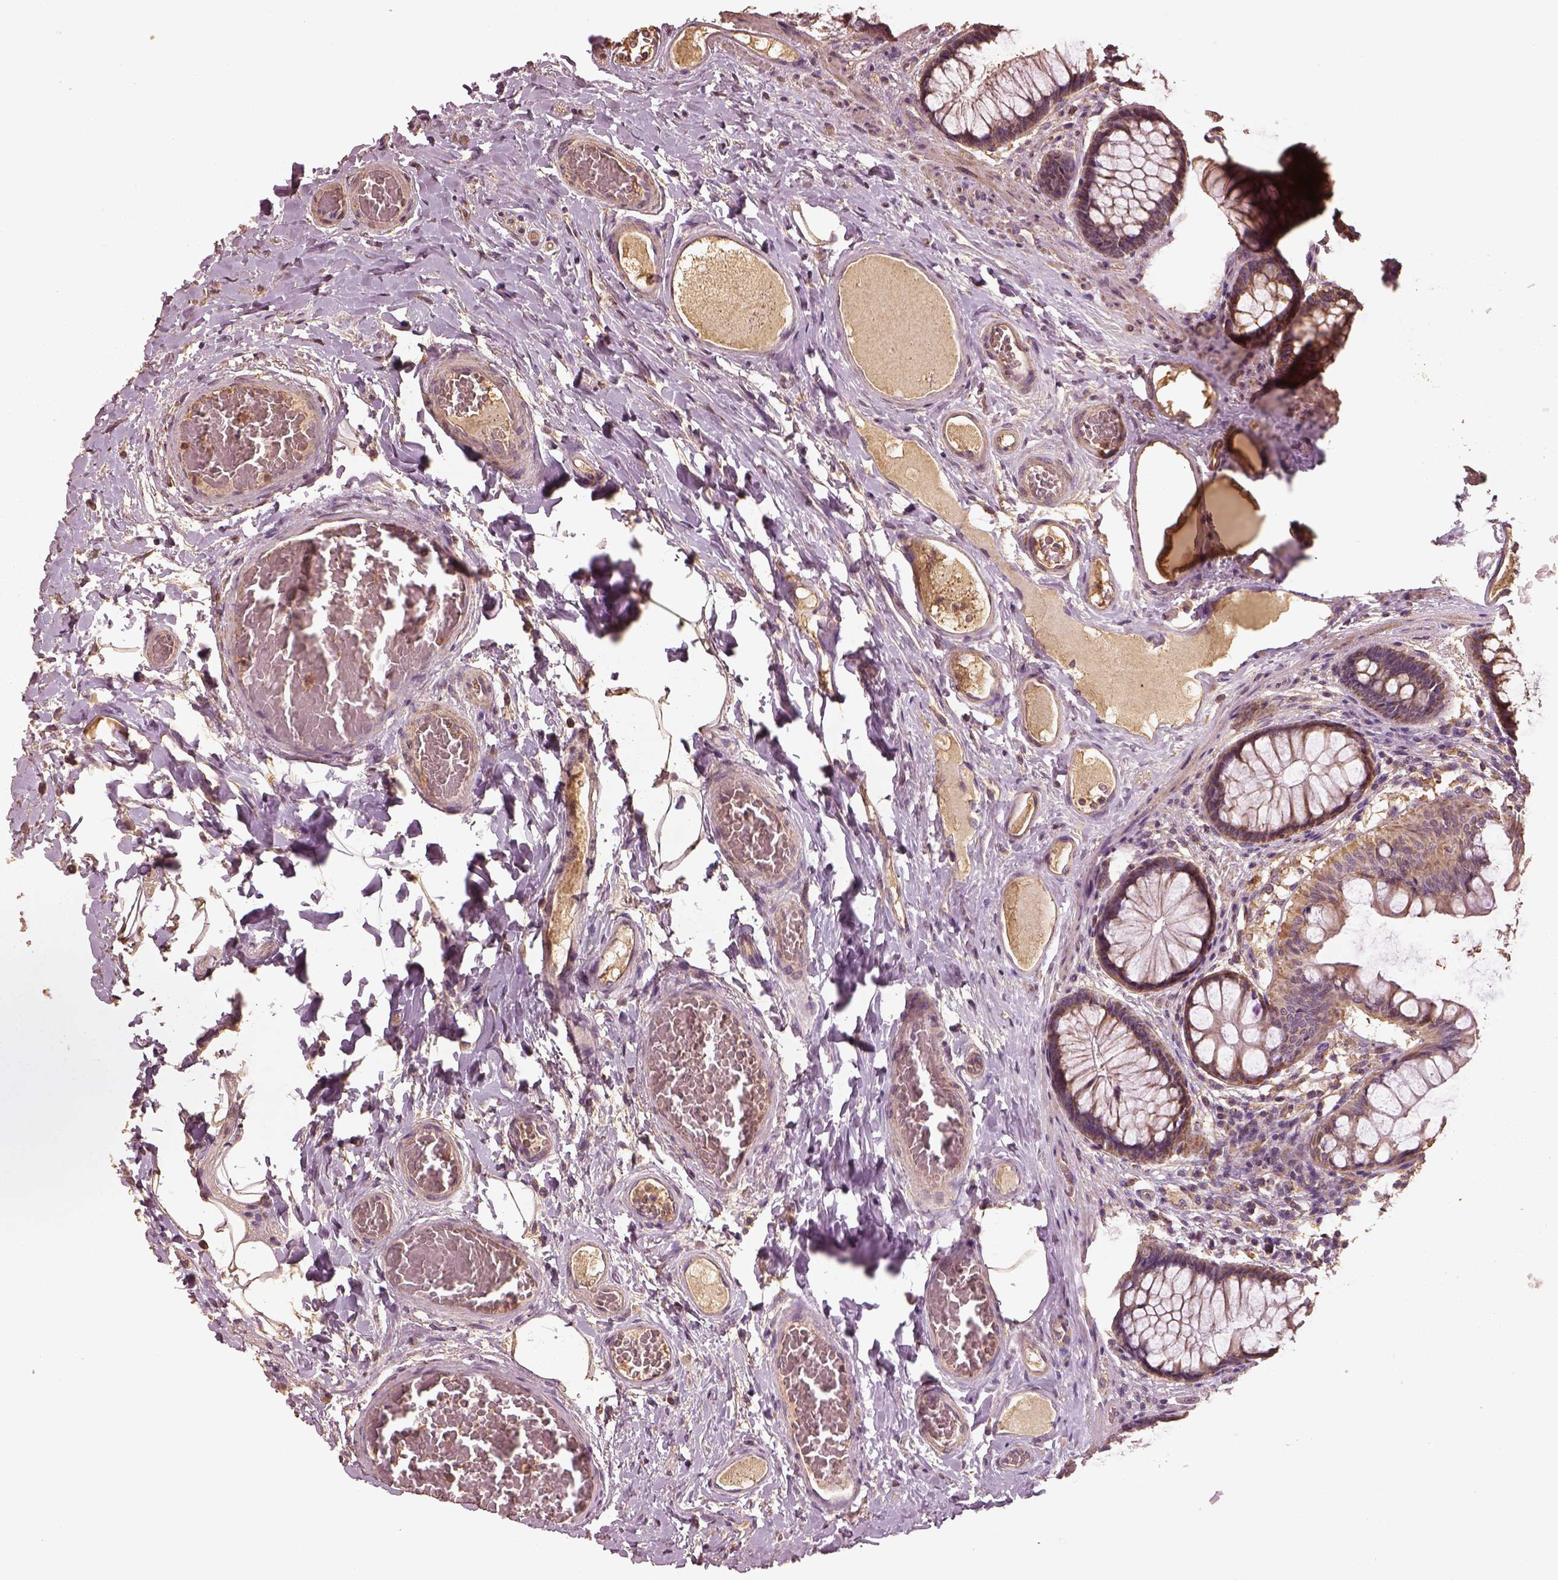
{"staining": {"intensity": "weak", "quantity": "<25%", "location": "cytoplasmic/membranous"}, "tissue": "colon", "cell_type": "Endothelial cells", "image_type": "normal", "snomed": [{"axis": "morphology", "description": "Normal tissue, NOS"}, {"axis": "topography", "description": "Colon"}], "caption": "Image shows no significant protein staining in endothelial cells of unremarkable colon. The staining was performed using DAB to visualize the protein expression in brown, while the nuclei were stained in blue with hematoxylin (Magnification: 20x).", "gene": "PTGES2", "patient": {"sex": "female", "age": 65}}